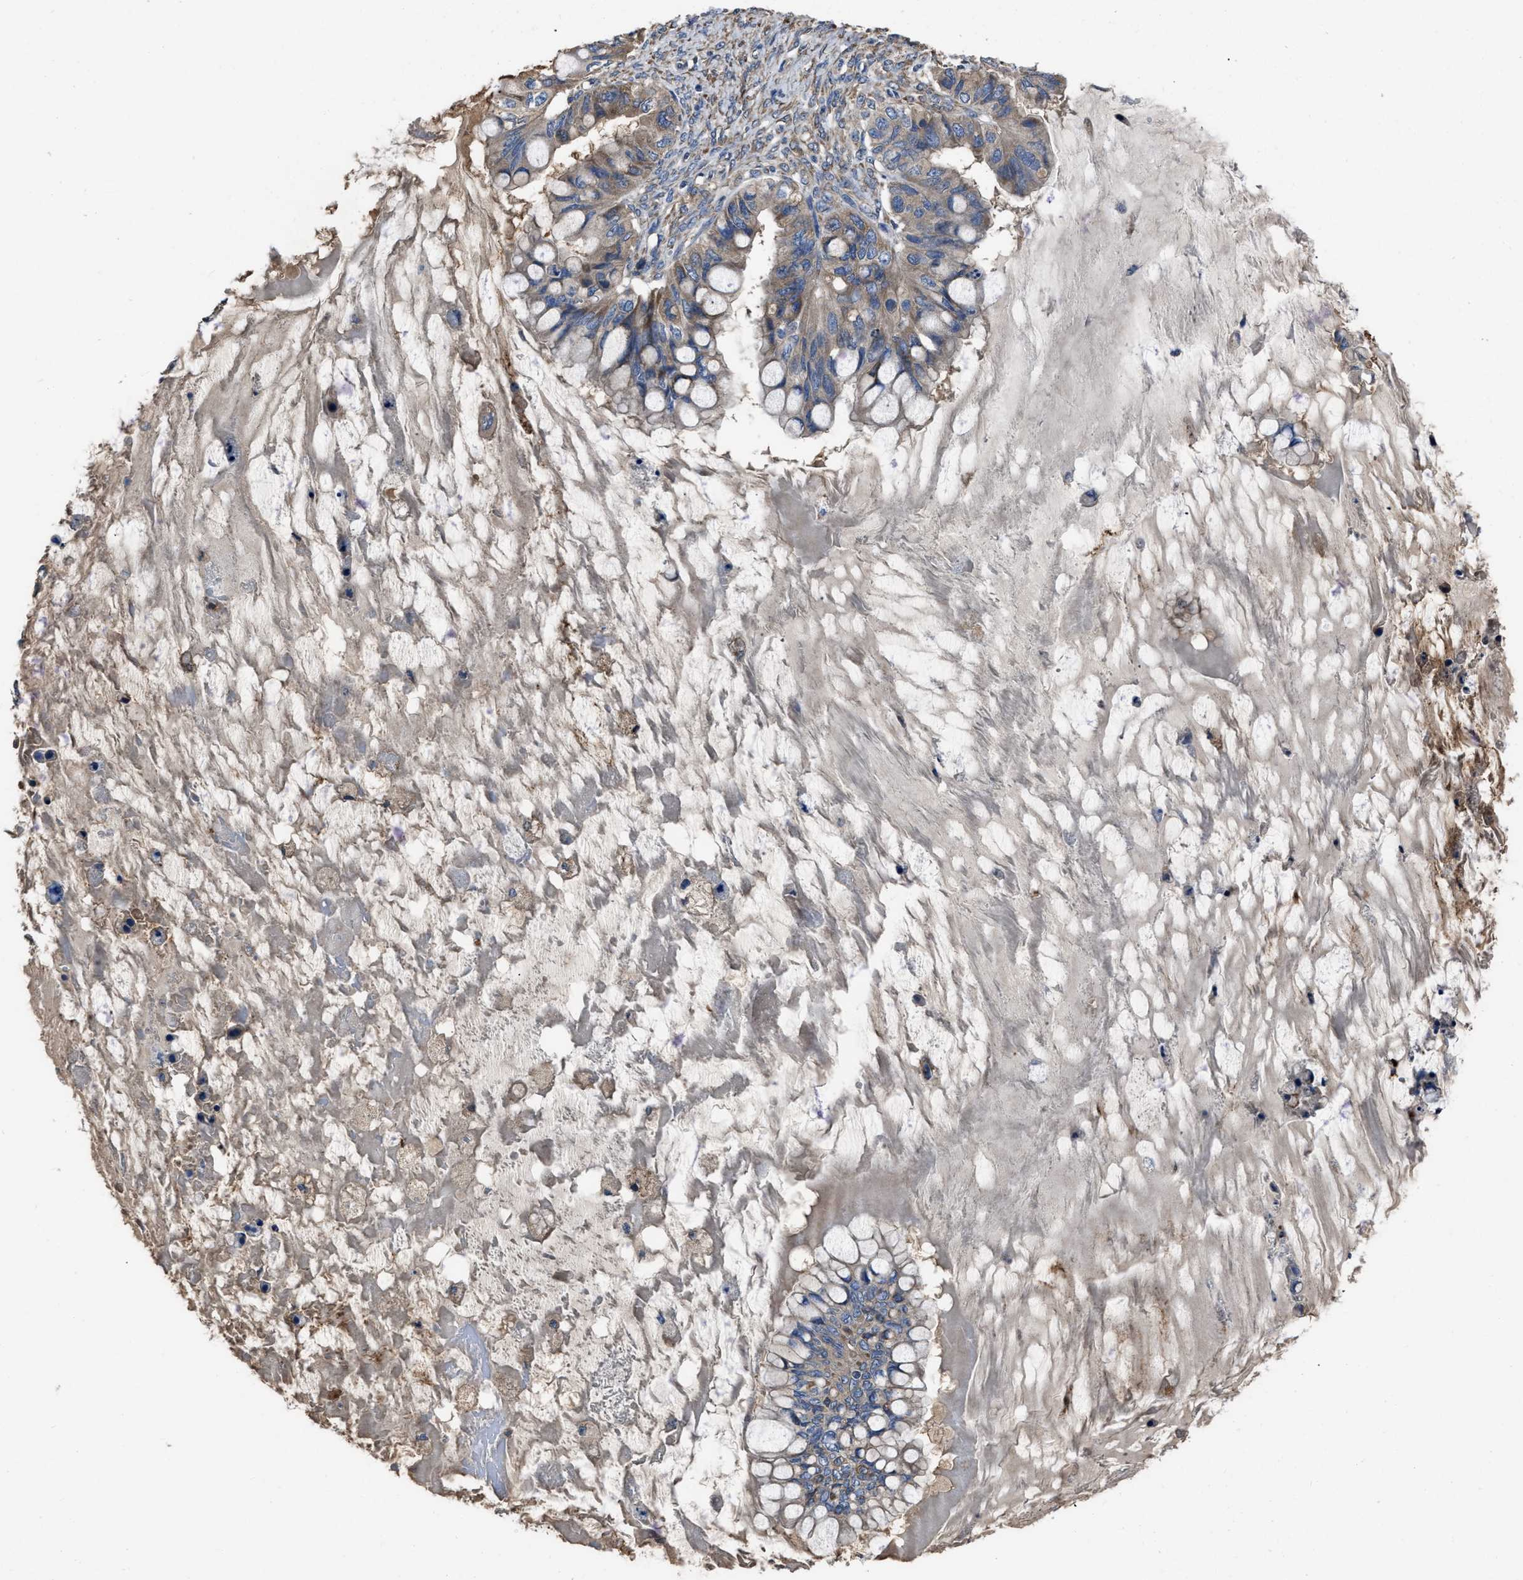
{"staining": {"intensity": "weak", "quantity": ">75%", "location": "cytoplasmic/membranous"}, "tissue": "ovarian cancer", "cell_type": "Tumor cells", "image_type": "cancer", "snomed": [{"axis": "morphology", "description": "Cystadenocarcinoma, mucinous, NOS"}, {"axis": "topography", "description": "Ovary"}], "caption": "Tumor cells show weak cytoplasmic/membranous expression in about >75% of cells in ovarian cancer.", "gene": "ANGPT1", "patient": {"sex": "female", "age": 80}}